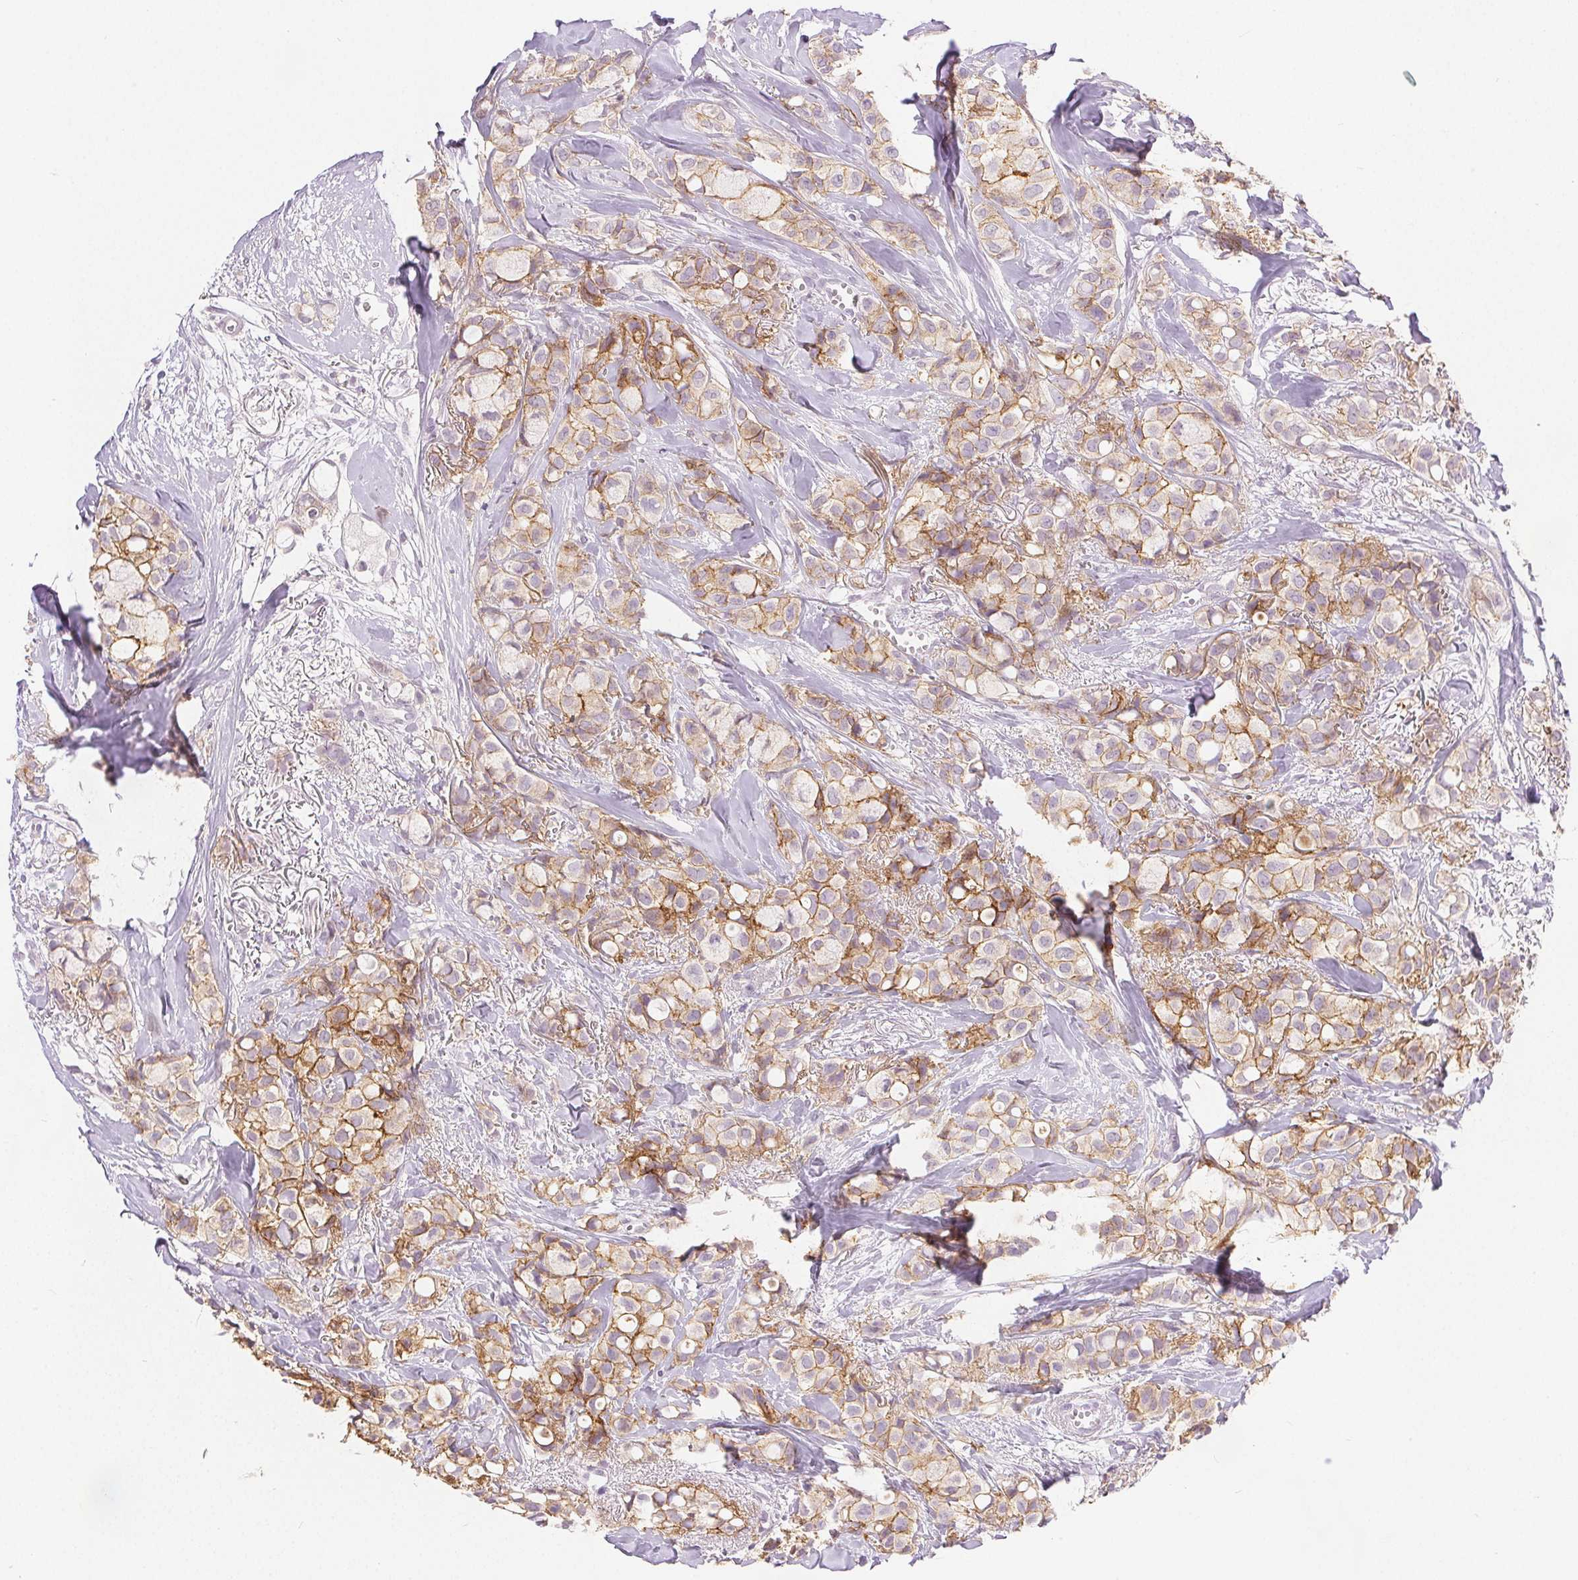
{"staining": {"intensity": "moderate", "quantity": "25%-75%", "location": "cytoplasmic/membranous"}, "tissue": "breast cancer", "cell_type": "Tumor cells", "image_type": "cancer", "snomed": [{"axis": "morphology", "description": "Duct carcinoma"}, {"axis": "topography", "description": "Breast"}], "caption": "Breast intraductal carcinoma tissue demonstrates moderate cytoplasmic/membranous positivity in about 25%-75% of tumor cells, visualized by immunohistochemistry.", "gene": "CA12", "patient": {"sex": "female", "age": 85}}